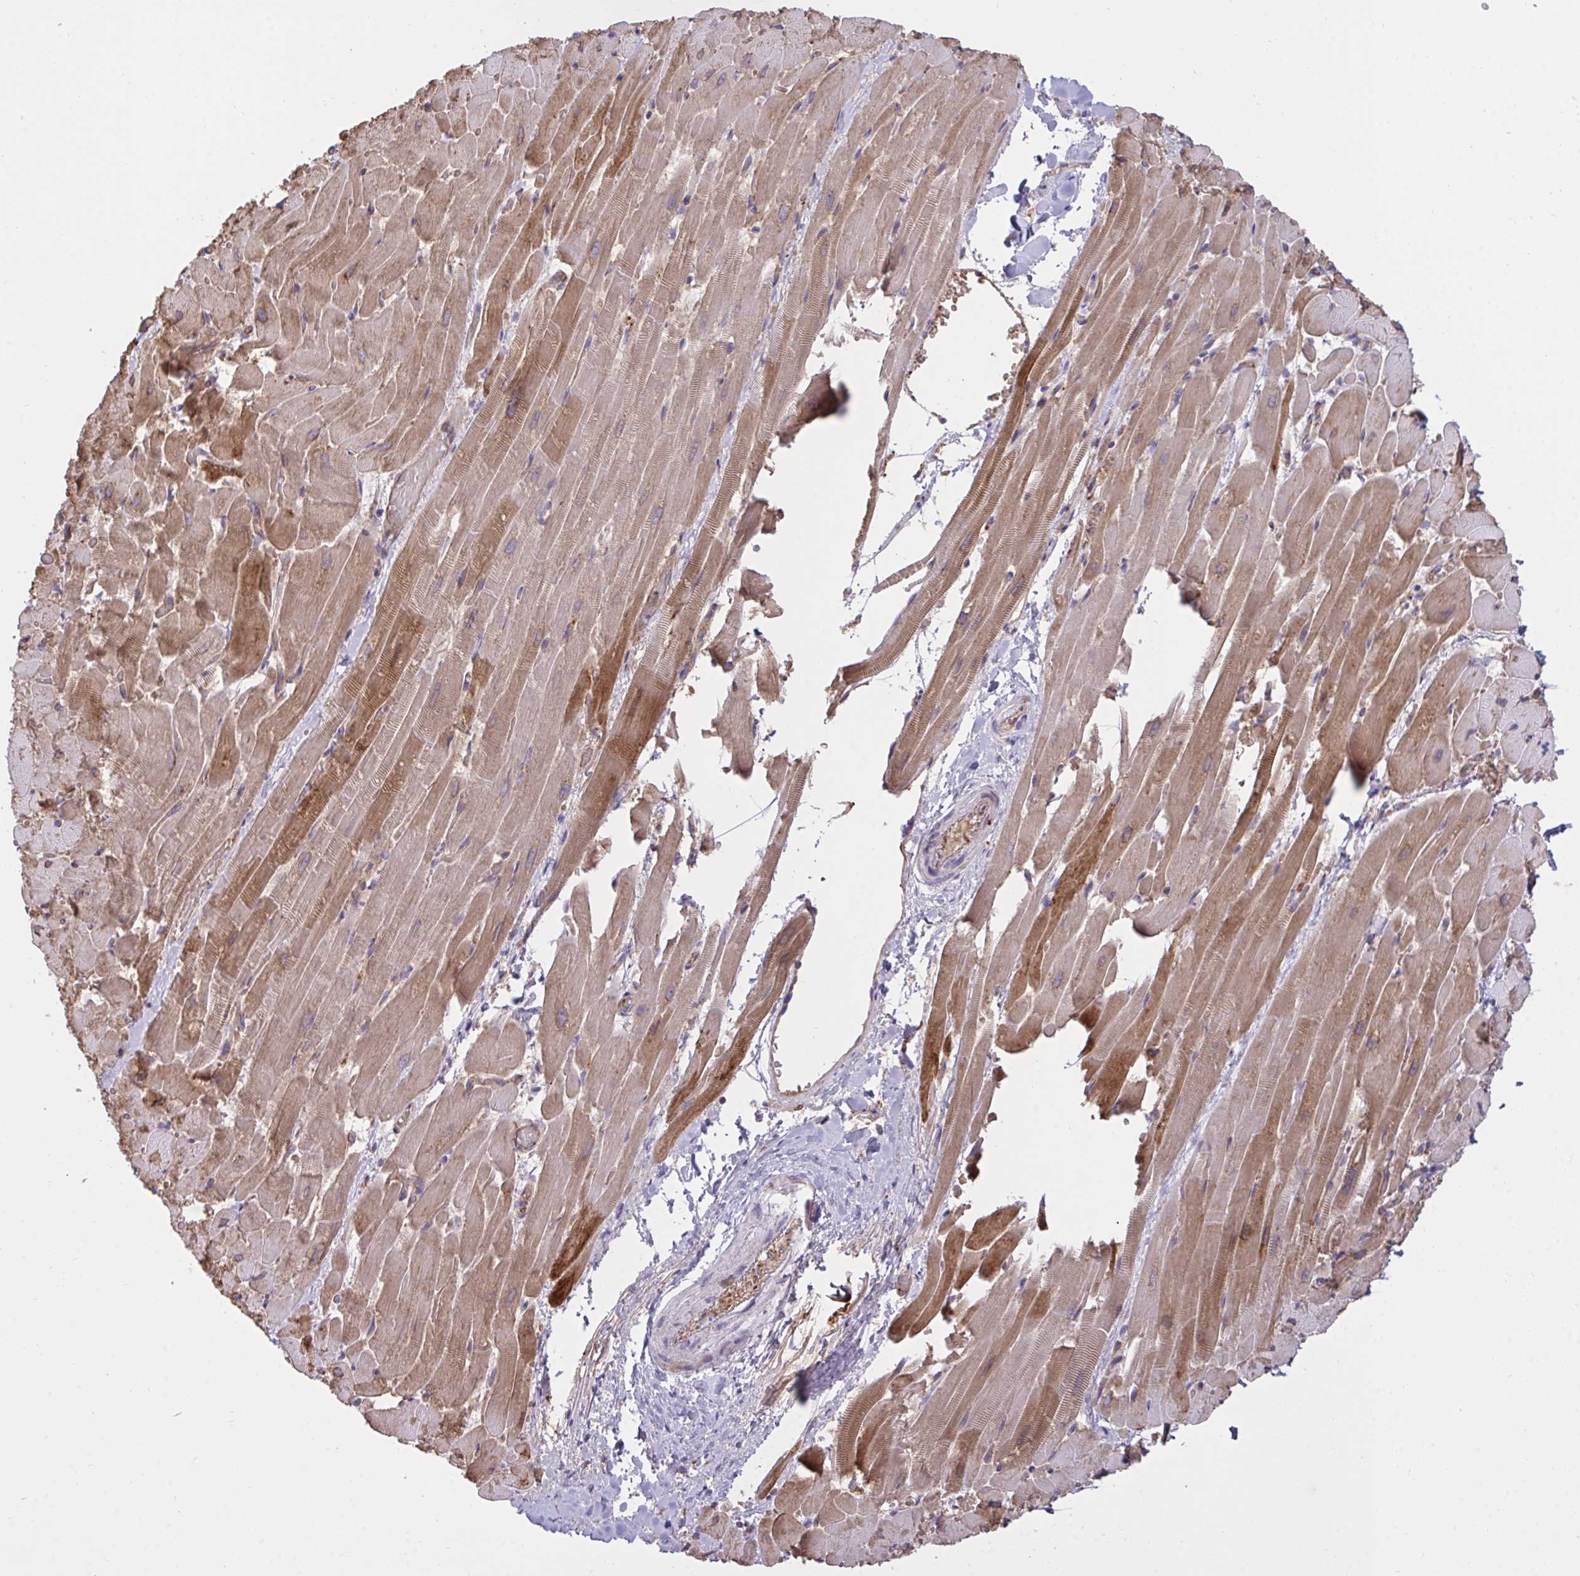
{"staining": {"intensity": "moderate", "quantity": ">75%", "location": "cytoplasmic/membranous"}, "tissue": "heart muscle", "cell_type": "Cardiomyocytes", "image_type": "normal", "snomed": [{"axis": "morphology", "description": "Normal tissue, NOS"}, {"axis": "topography", "description": "Heart"}], "caption": "DAB (3,3'-diaminobenzidine) immunohistochemical staining of benign heart muscle shows moderate cytoplasmic/membranous protein expression in about >75% of cardiomyocytes.", "gene": "F2", "patient": {"sex": "male", "age": 37}}